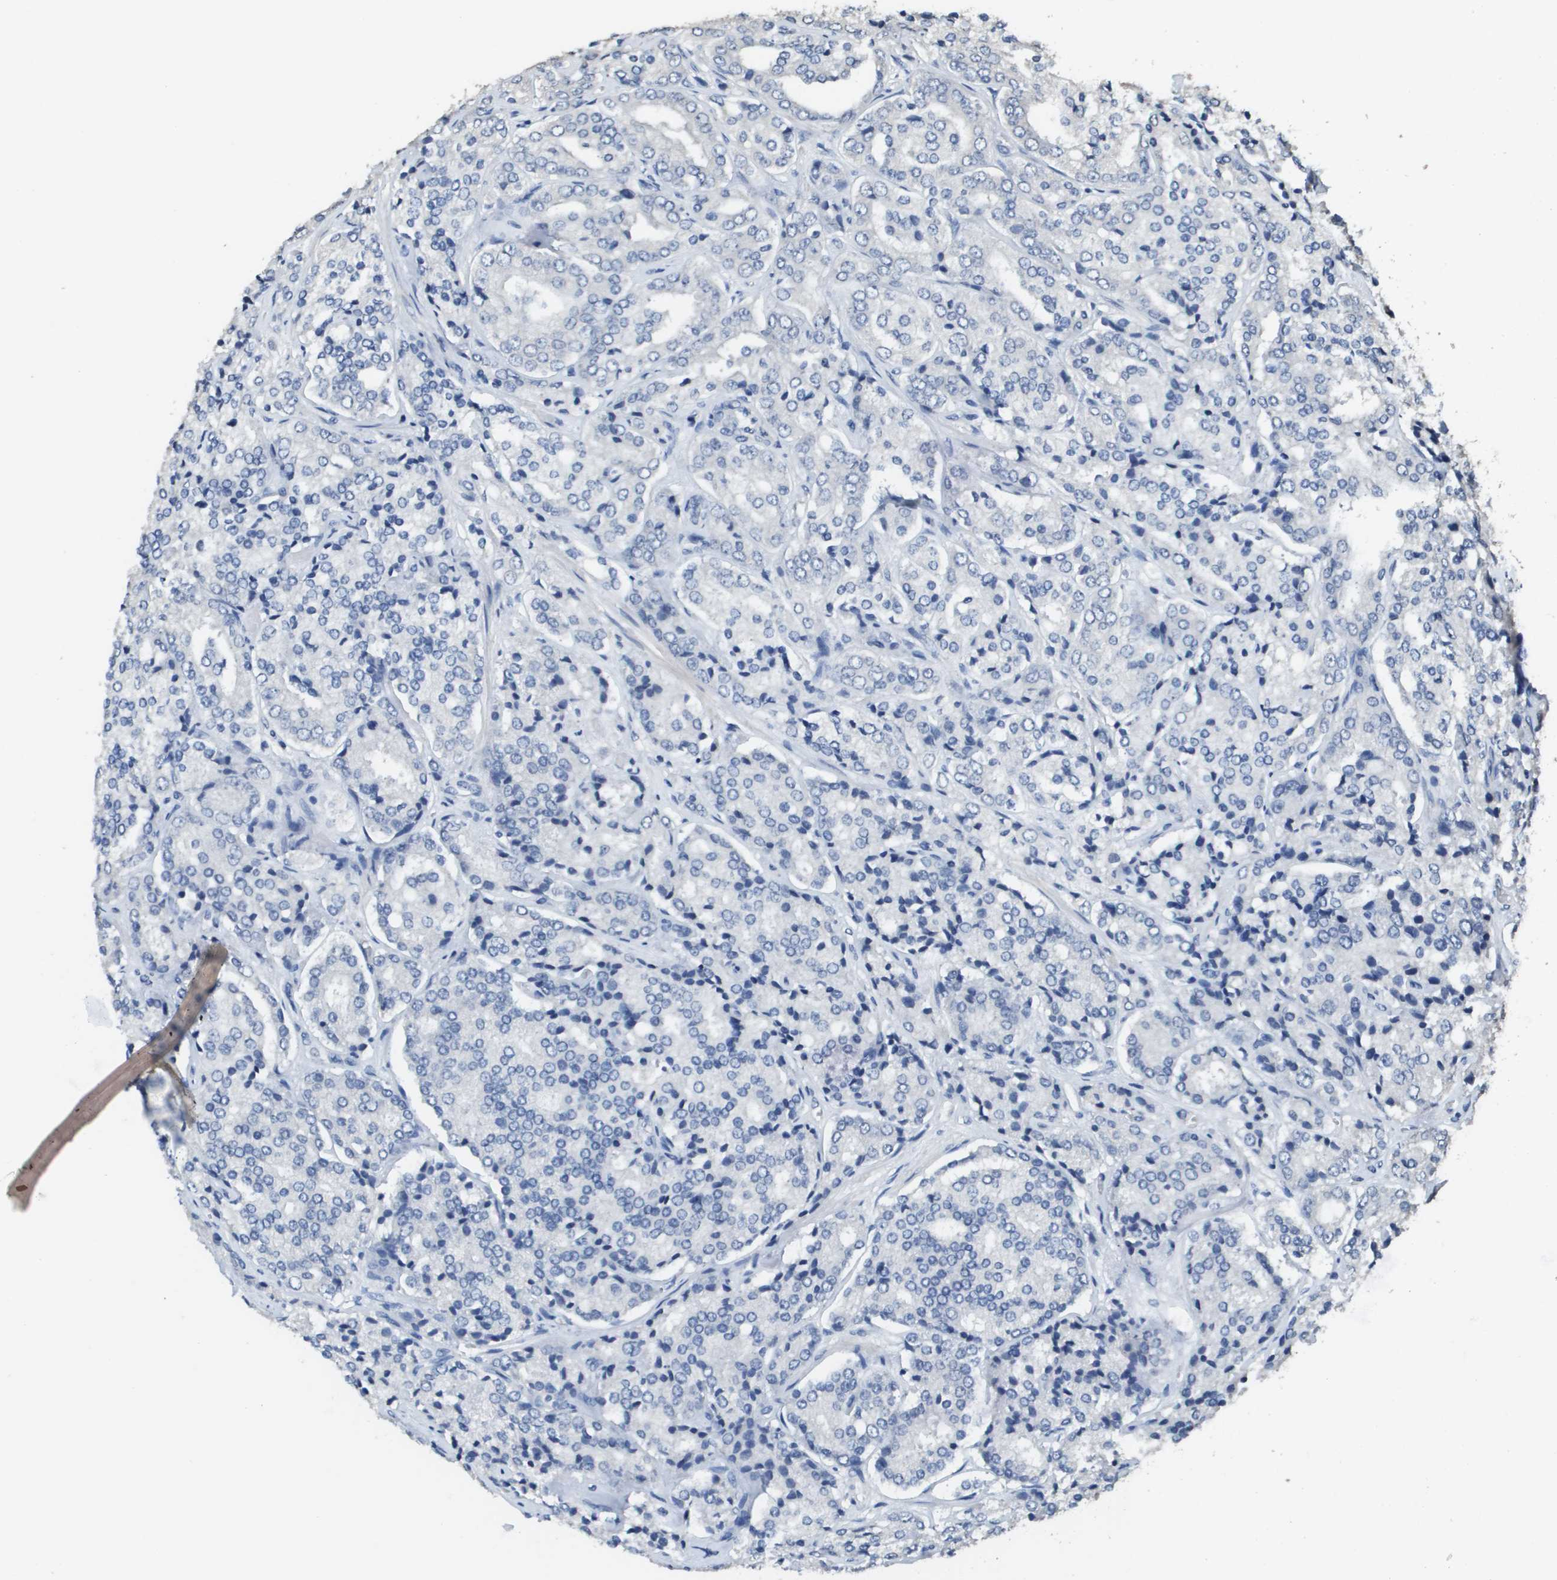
{"staining": {"intensity": "negative", "quantity": "none", "location": "none"}, "tissue": "prostate cancer", "cell_type": "Tumor cells", "image_type": "cancer", "snomed": [{"axis": "morphology", "description": "Adenocarcinoma, High grade"}, {"axis": "topography", "description": "Prostate"}], "caption": "The image shows no significant positivity in tumor cells of prostate cancer (high-grade adenocarcinoma).", "gene": "MT3", "patient": {"sex": "male", "age": 65}}